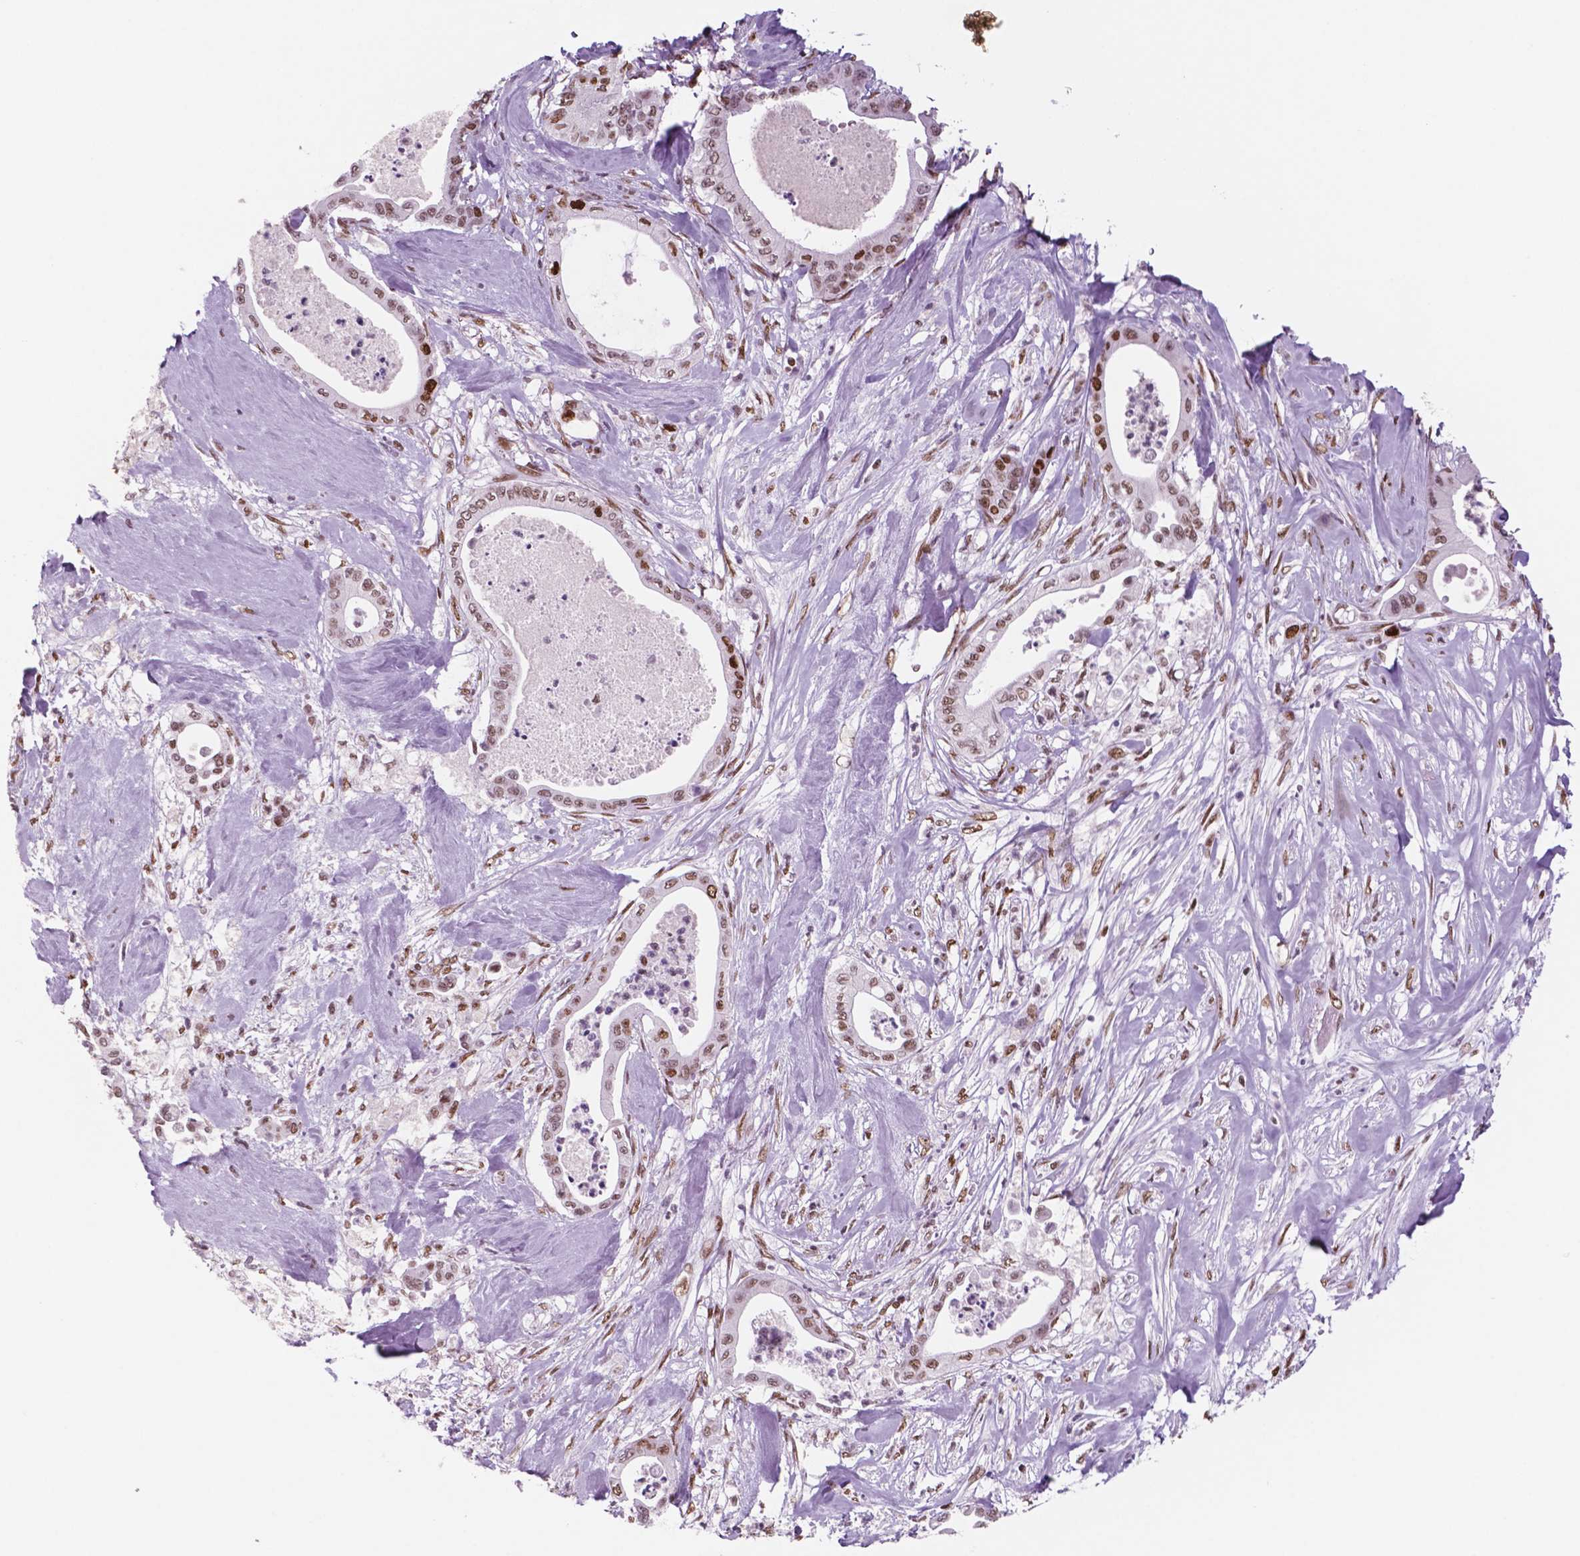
{"staining": {"intensity": "moderate", "quantity": ">75%", "location": "nuclear"}, "tissue": "pancreatic cancer", "cell_type": "Tumor cells", "image_type": "cancer", "snomed": [{"axis": "morphology", "description": "Adenocarcinoma, NOS"}, {"axis": "topography", "description": "Pancreas"}], "caption": "This image shows pancreatic cancer stained with immunohistochemistry to label a protein in brown. The nuclear of tumor cells show moderate positivity for the protein. Nuclei are counter-stained blue.", "gene": "MSH6", "patient": {"sex": "male", "age": 71}}